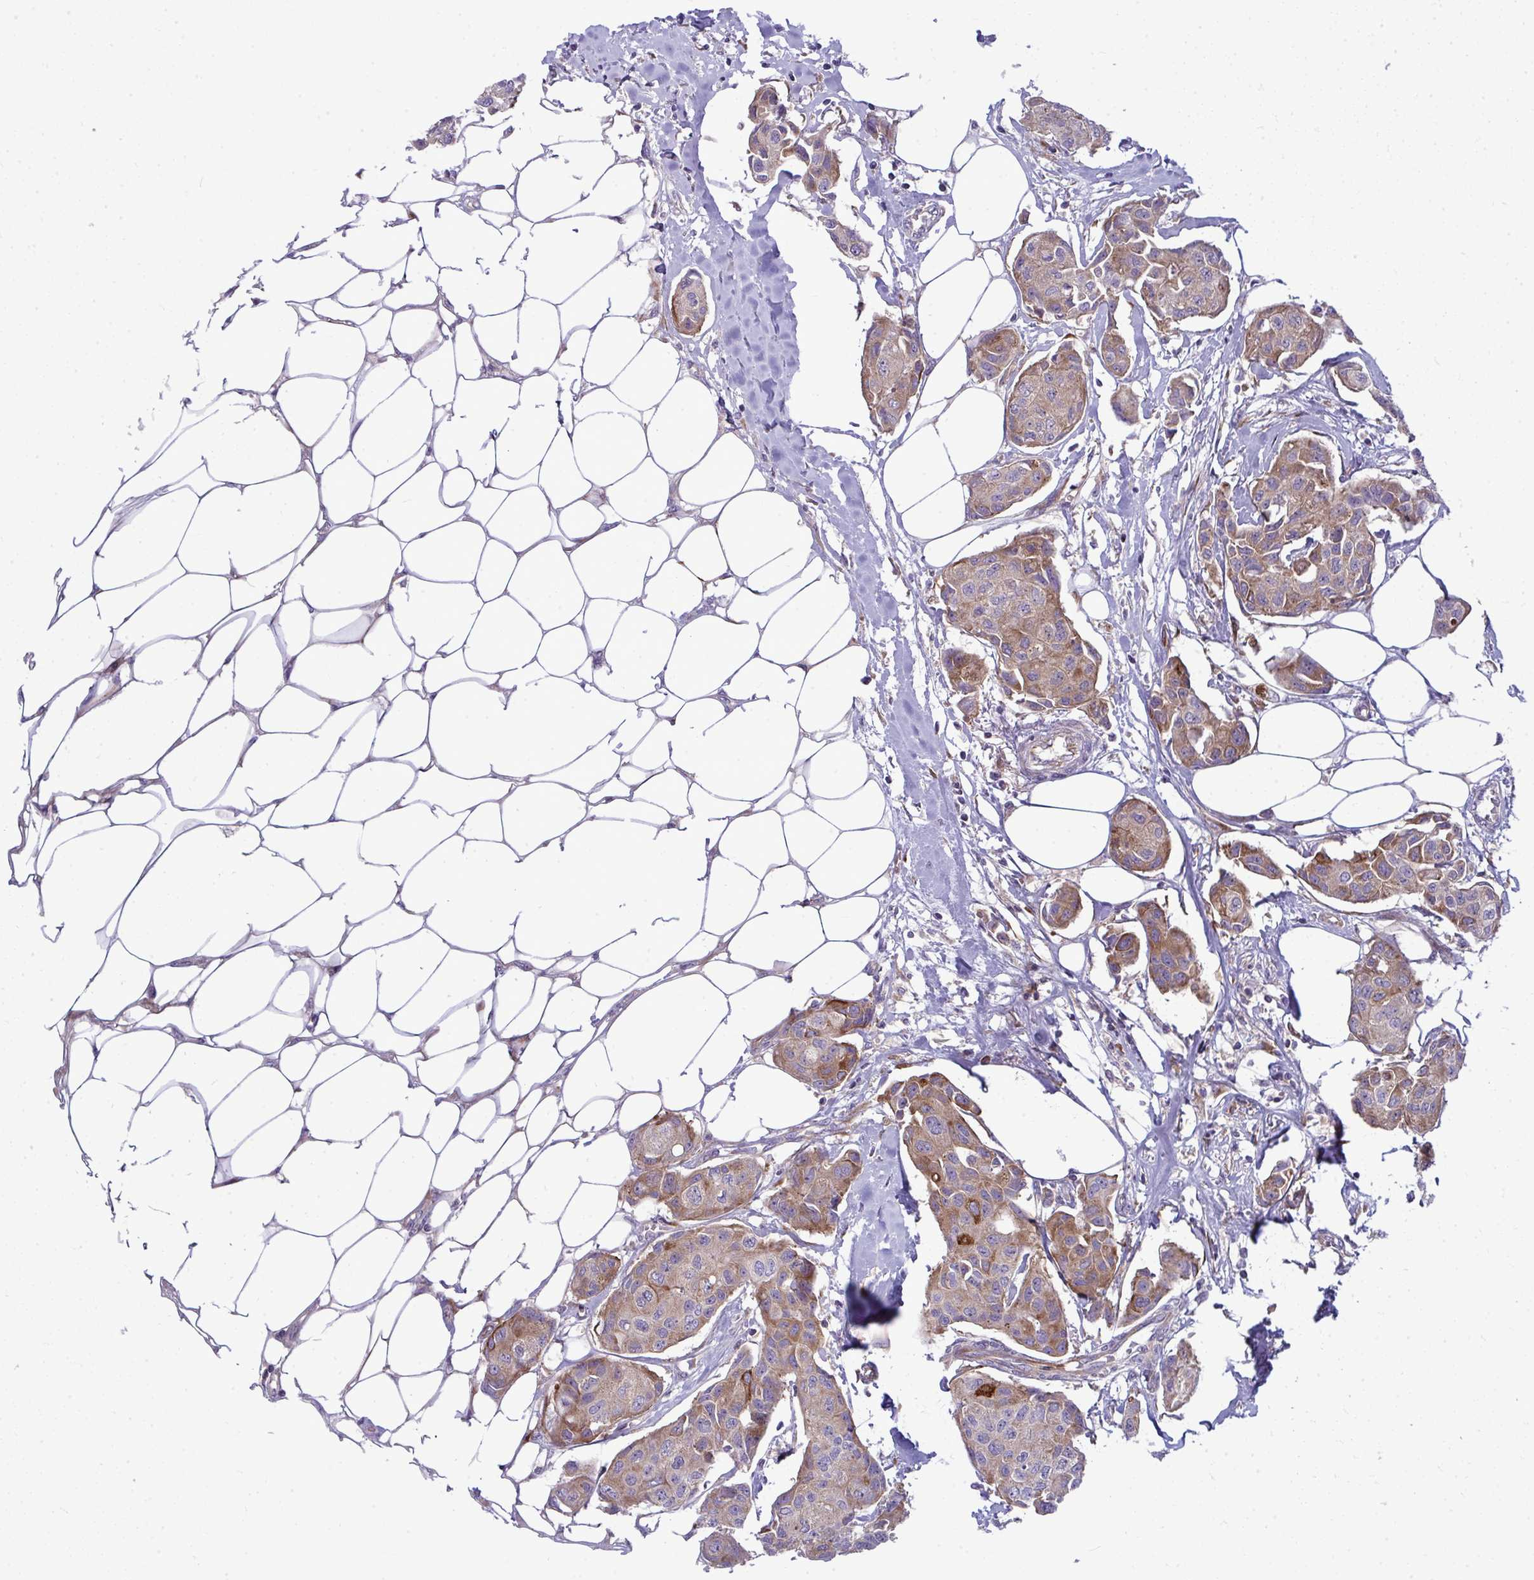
{"staining": {"intensity": "moderate", "quantity": ">75%", "location": "cytoplasmic/membranous"}, "tissue": "breast cancer", "cell_type": "Tumor cells", "image_type": "cancer", "snomed": [{"axis": "morphology", "description": "Duct carcinoma"}, {"axis": "topography", "description": "Breast"}, {"axis": "topography", "description": "Lymph node"}], "caption": "High-power microscopy captured an immunohistochemistry histopathology image of breast cancer (invasive ductal carcinoma), revealing moderate cytoplasmic/membranous expression in about >75% of tumor cells.", "gene": "GFPT2", "patient": {"sex": "female", "age": 80}}